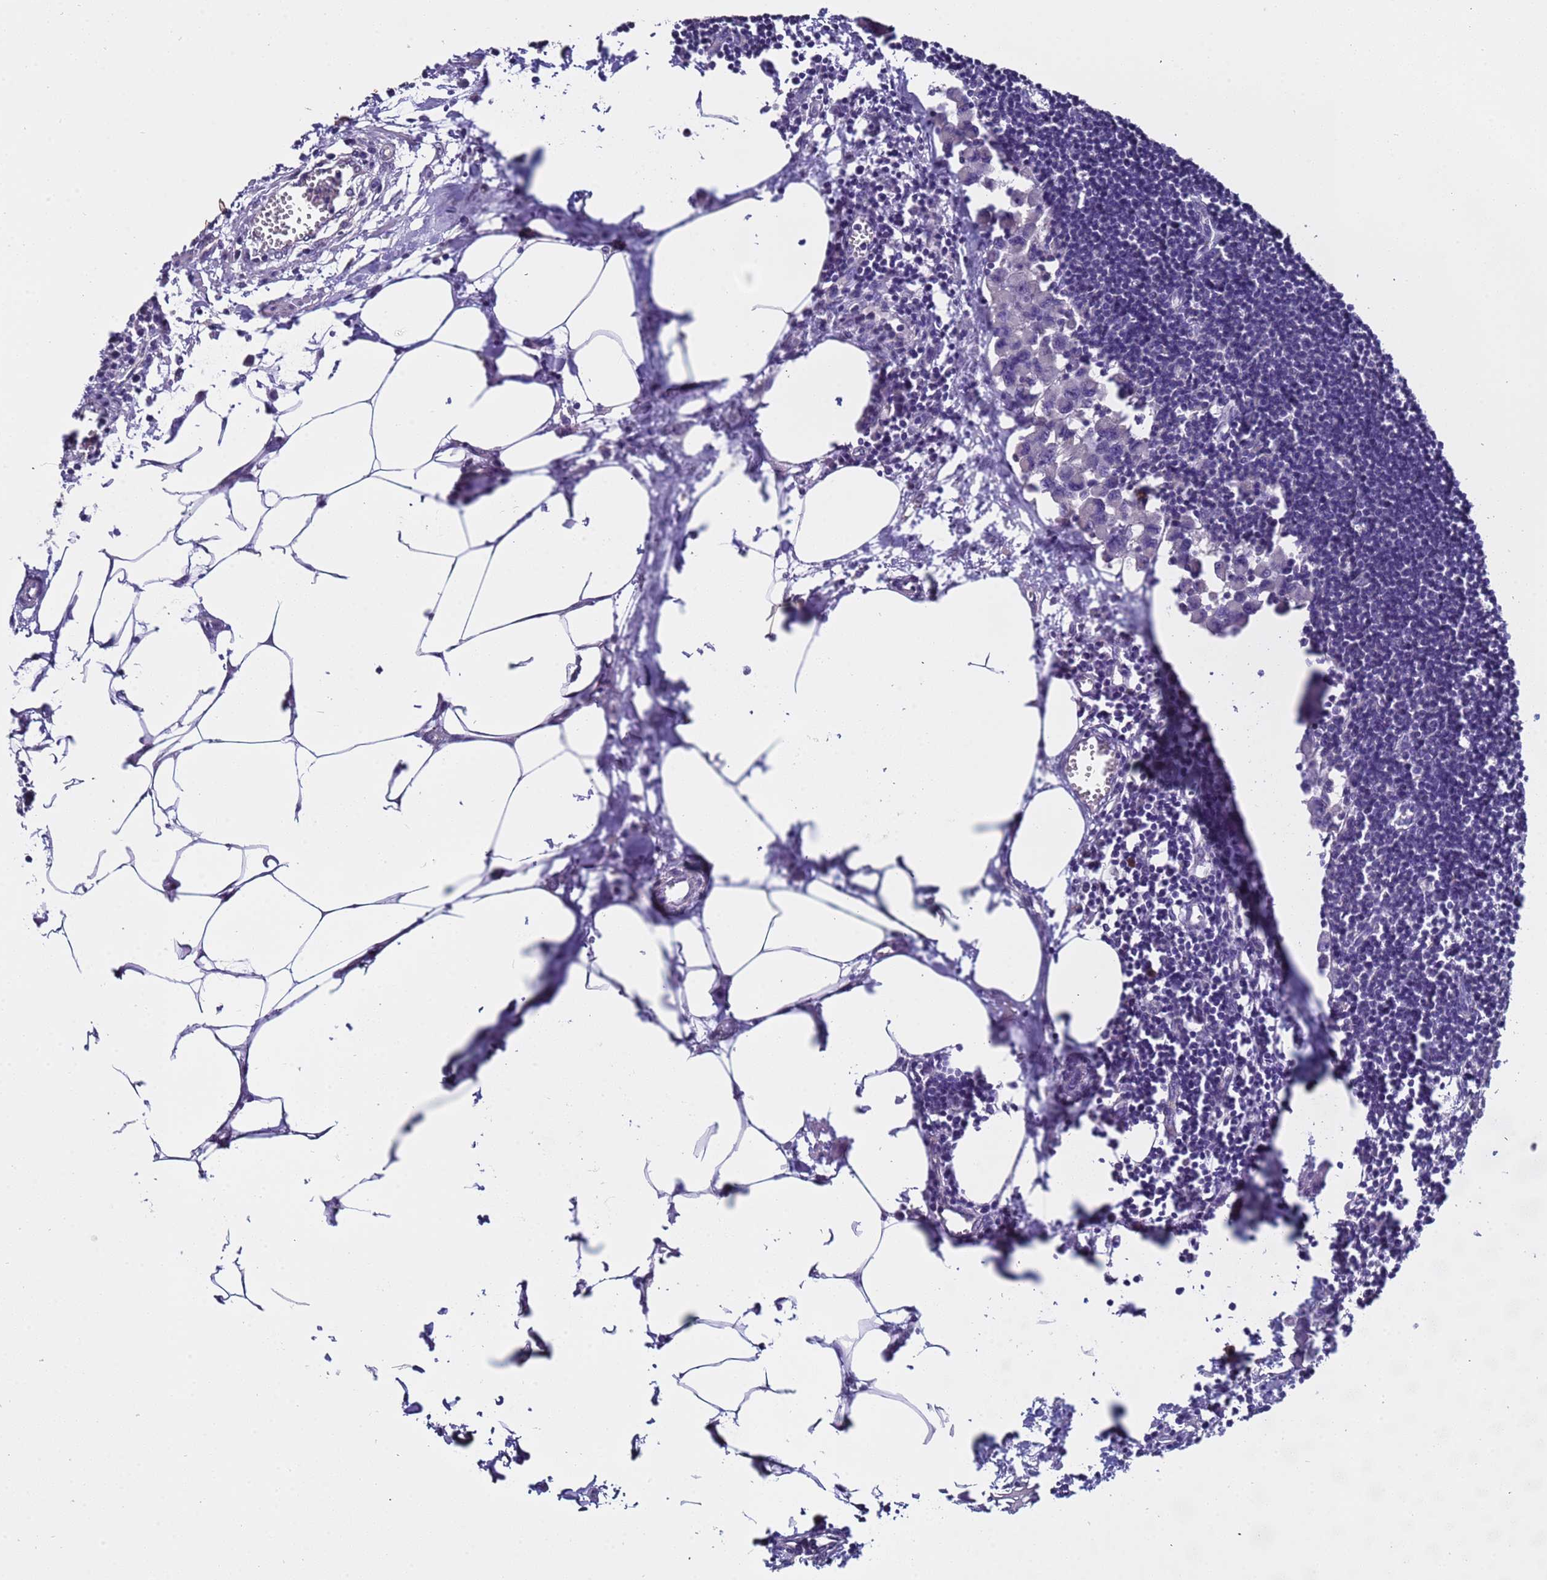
{"staining": {"intensity": "negative", "quantity": "none", "location": "none"}, "tissue": "lymph node", "cell_type": "Germinal center cells", "image_type": "normal", "snomed": [{"axis": "morphology", "description": "Normal tissue, NOS"}, {"axis": "morphology", "description": "Malignant melanoma, Metastatic site"}, {"axis": "topography", "description": "Lymph node"}], "caption": "Lymph node was stained to show a protein in brown. There is no significant positivity in germinal center cells. Brightfield microscopy of immunohistochemistry stained with DAB (3,3'-diaminobenzidine) (brown) and hematoxylin (blue), captured at high magnification.", "gene": "ZNF248", "patient": {"sex": "male", "age": 41}}